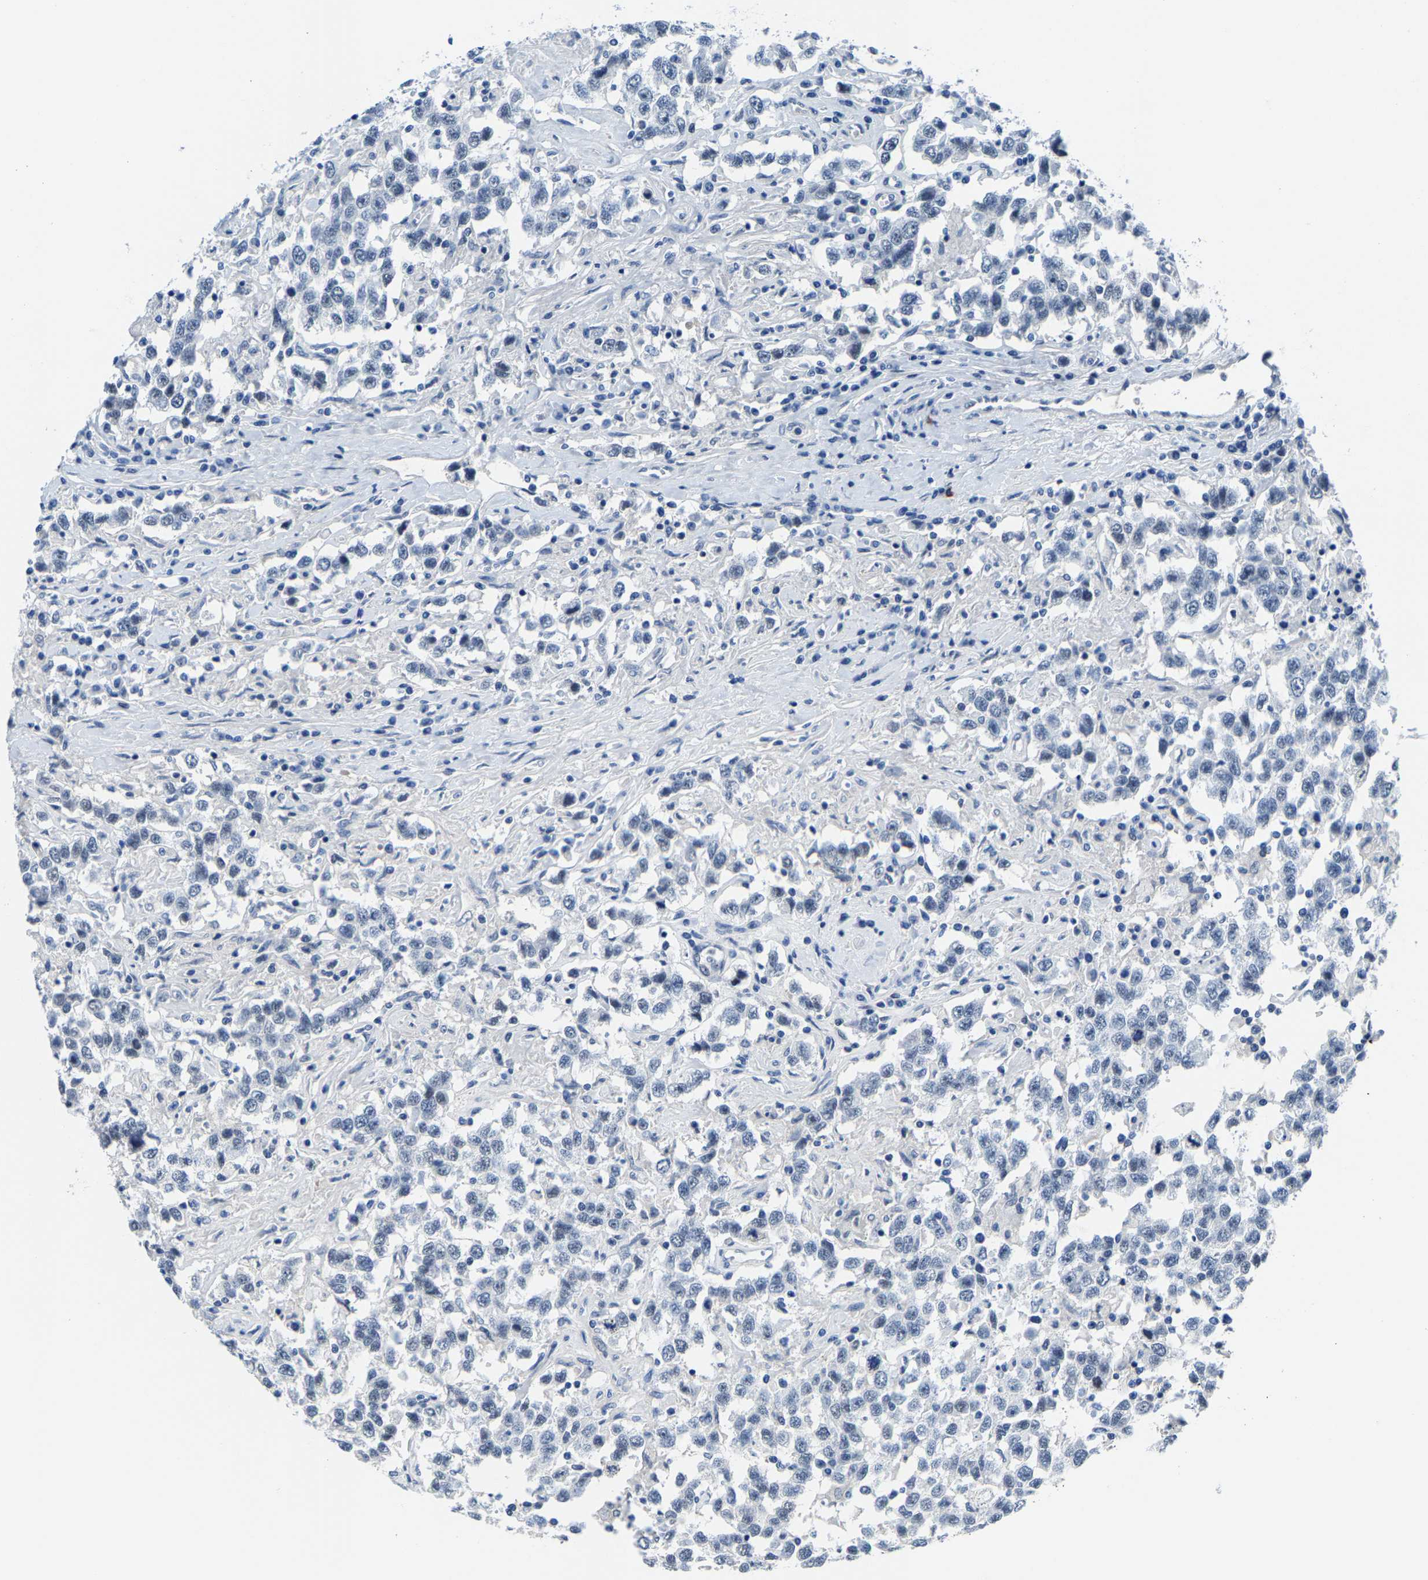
{"staining": {"intensity": "negative", "quantity": "none", "location": "none"}, "tissue": "testis cancer", "cell_type": "Tumor cells", "image_type": "cancer", "snomed": [{"axis": "morphology", "description": "Seminoma, NOS"}, {"axis": "topography", "description": "Testis"}], "caption": "Immunohistochemical staining of human seminoma (testis) exhibits no significant expression in tumor cells.", "gene": "SSH3", "patient": {"sex": "male", "age": 41}}